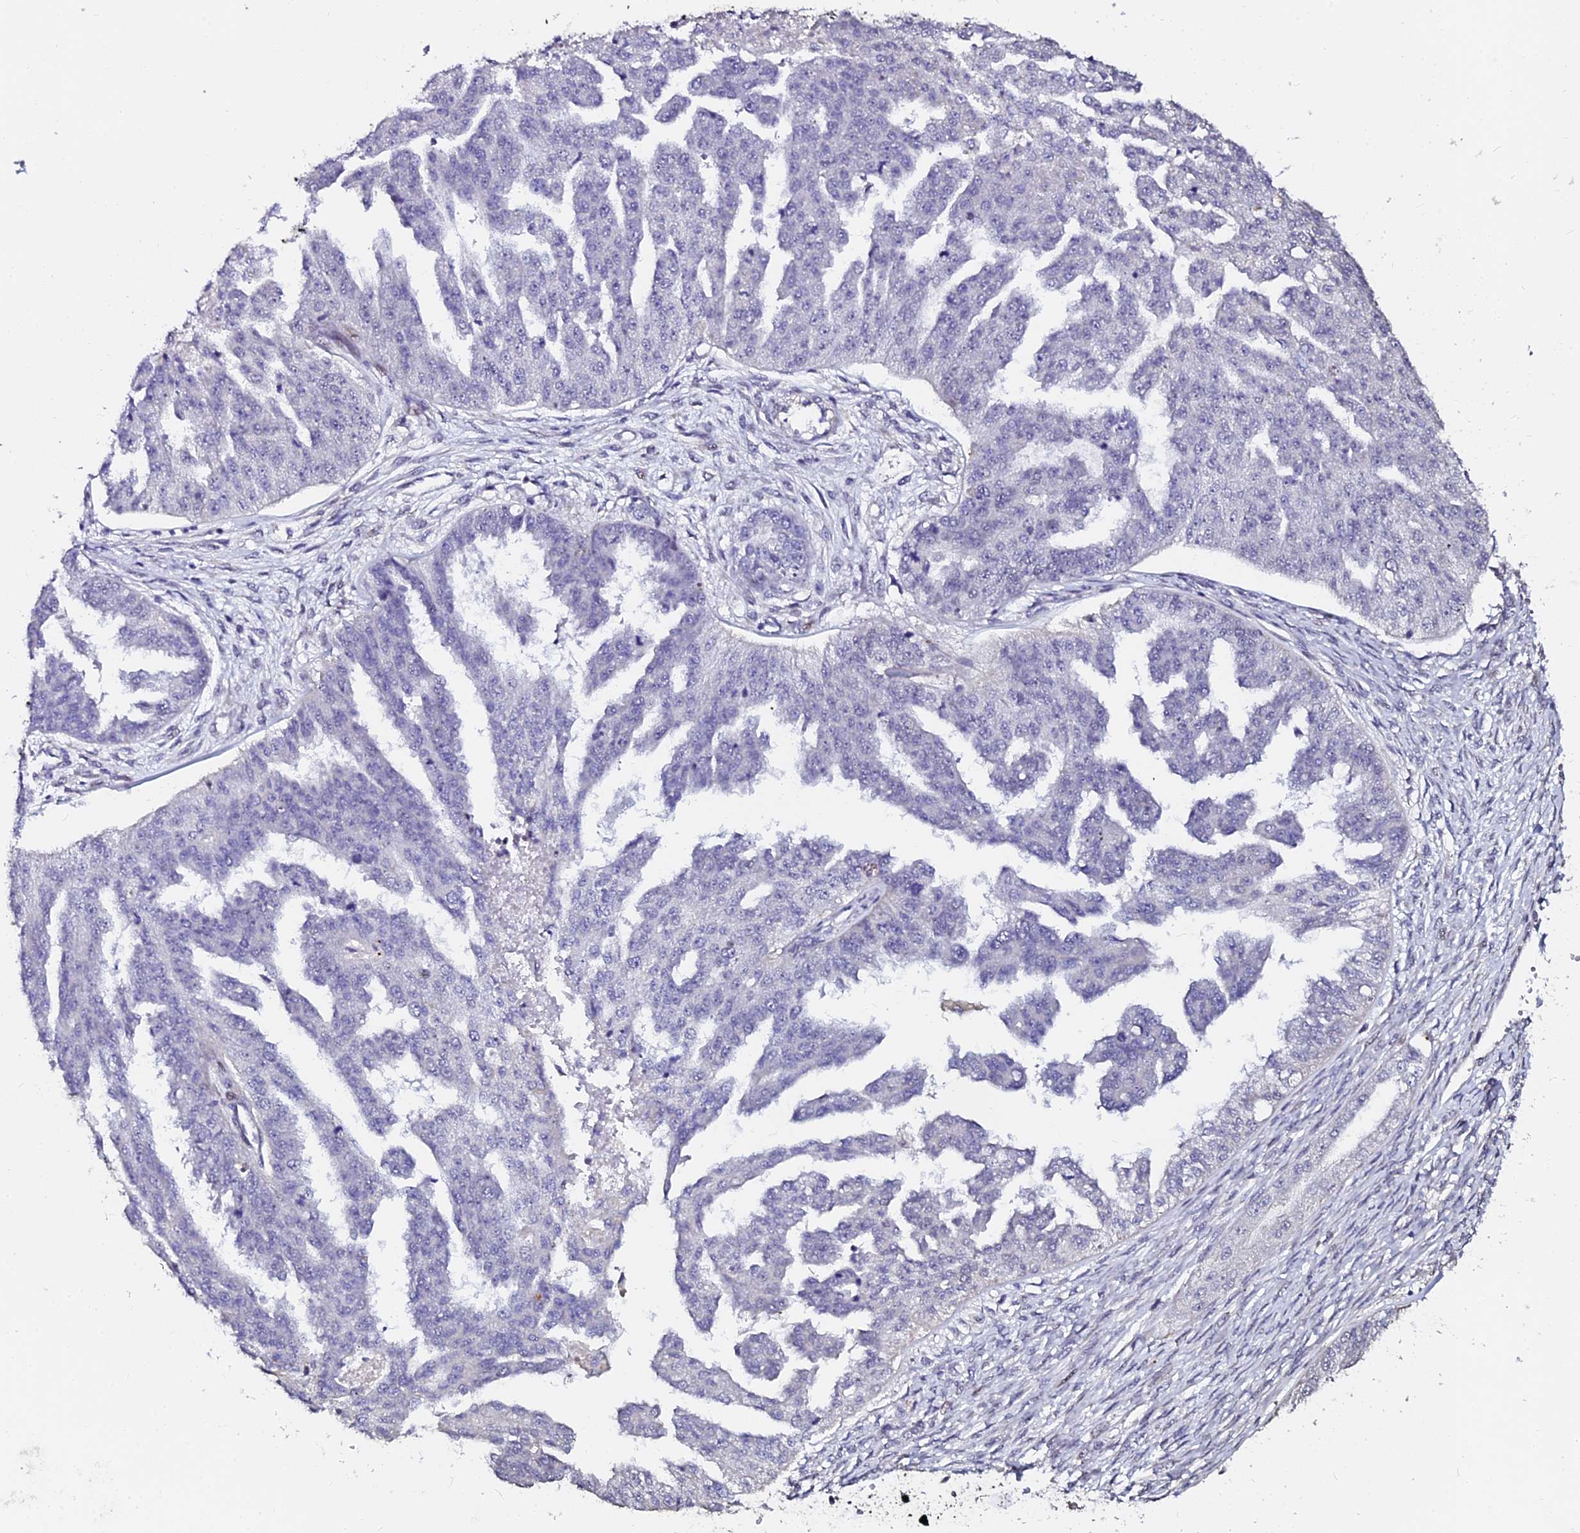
{"staining": {"intensity": "negative", "quantity": "none", "location": "none"}, "tissue": "ovarian cancer", "cell_type": "Tumor cells", "image_type": "cancer", "snomed": [{"axis": "morphology", "description": "Cystadenocarcinoma, serous, NOS"}, {"axis": "topography", "description": "Ovary"}], "caption": "Serous cystadenocarcinoma (ovarian) was stained to show a protein in brown. There is no significant positivity in tumor cells.", "gene": "GPN3", "patient": {"sex": "female", "age": 58}}